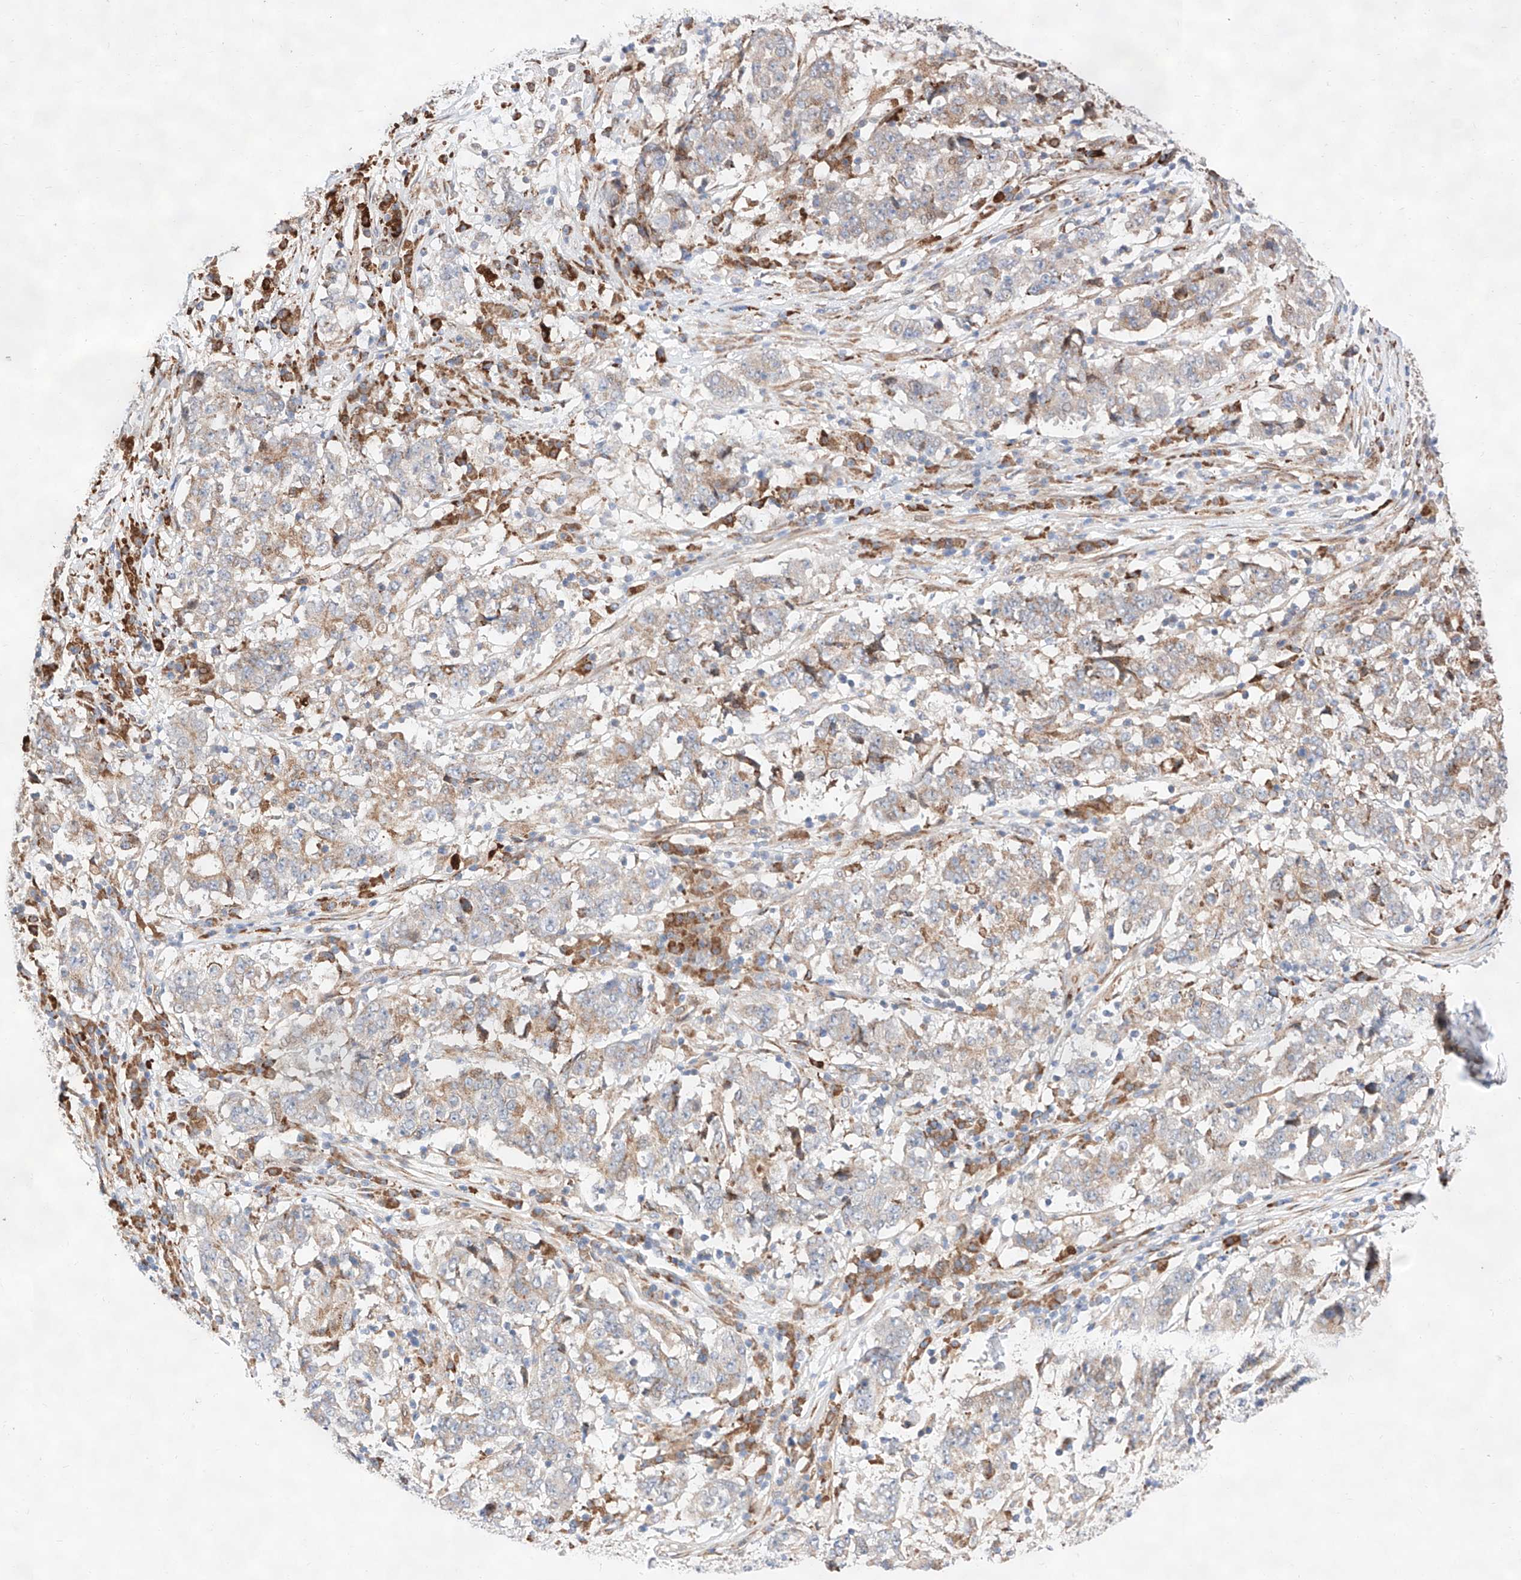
{"staining": {"intensity": "weak", "quantity": ">75%", "location": "cytoplasmic/membranous"}, "tissue": "stomach cancer", "cell_type": "Tumor cells", "image_type": "cancer", "snomed": [{"axis": "morphology", "description": "Adenocarcinoma, NOS"}, {"axis": "topography", "description": "Stomach"}], "caption": "Weak cytoplasmic/membranous positivity for a protein is present in about >75% of tumor cells of stomach cancer using immunohistochemistry.", "gene": "ATP9B", "patient": {"sex": "male", "age": 59}}